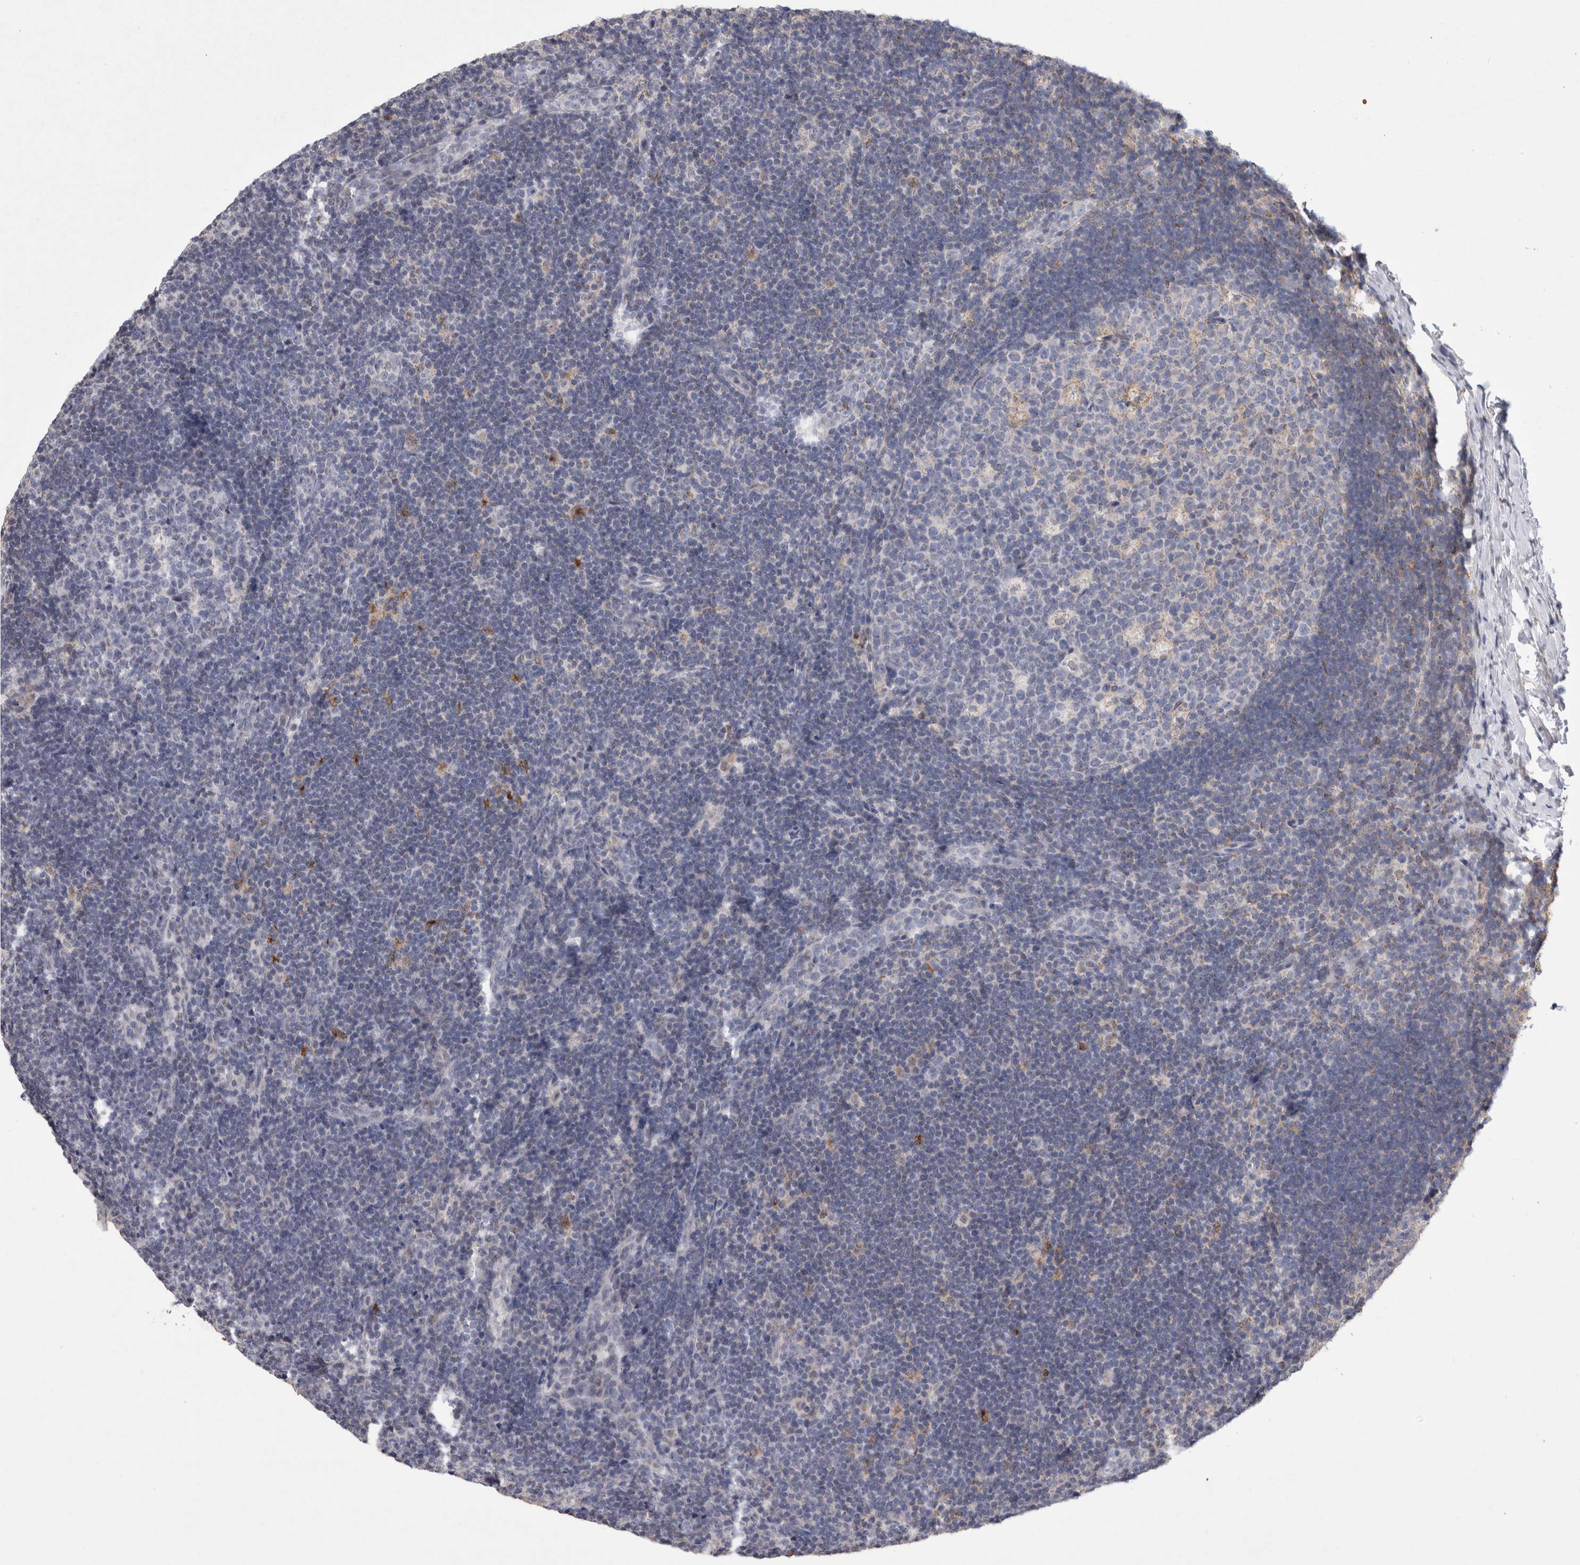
{"staining": {"intensity": "negative", "quantity": "none", "location": "none"}, "tissue": "lymph node", "cell_type": "Germinal center cells", "image_type": "normal", "snomed": [{"axis": "morphology", "description": "Normal tissue, NOS"}, {"axis": "topography", "description": "Lymph node"}], "caption": "This histopathology image is of benign lymph node stained with immunohistochemistry (IHC) to label a protein in brown with the nuclei are counter-stained blue. There is no staining in germinal center cells.", "gene": "AGMAT", "patient": {"sex": "female", "age": 22}}